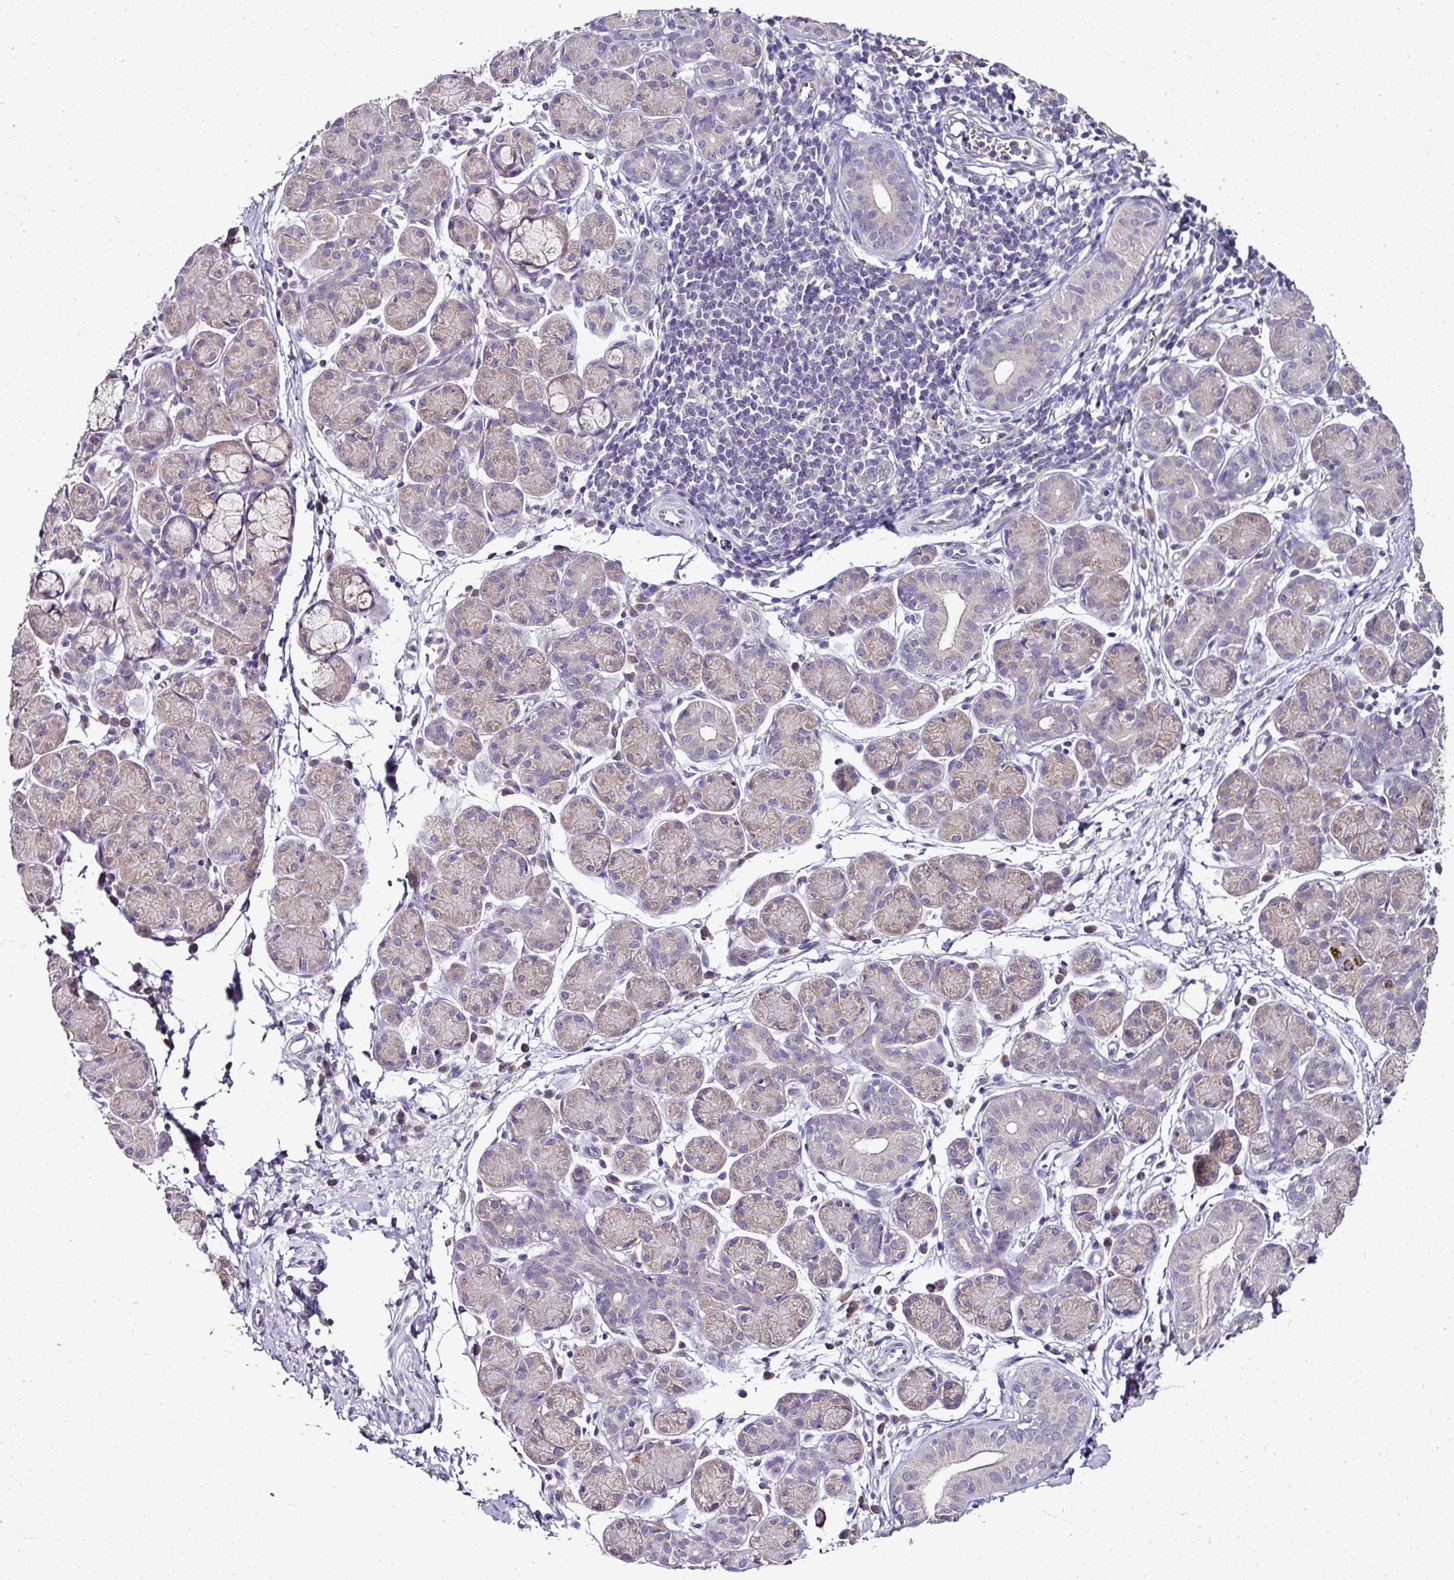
{"staining": {"intensity": "weak", "quantity": "25%-75%", "location": "cytoplasmic/membranous"}, "tissue": "salivary gland", "cell_type": "Glandular cells", "image_type": "normal", "snomed": [{"axis": "morphology", "description": "Normal tissue, NOS"}, {"axis": "morphology", "description": "Inflammation, NOS"}, {"axis": "topography", "description": "Lymph node"}, {"axis": "topography", "description": "Salivary gland"}], "caption": "Protein positivity by immunohistochemistry reveals weak cytoplasmic/membranous staining in approximately 25%-75% of glandular cells in benign salivary gland.", "gene": "SKIC2", "patient": {"sex": "male", "age": 3}}